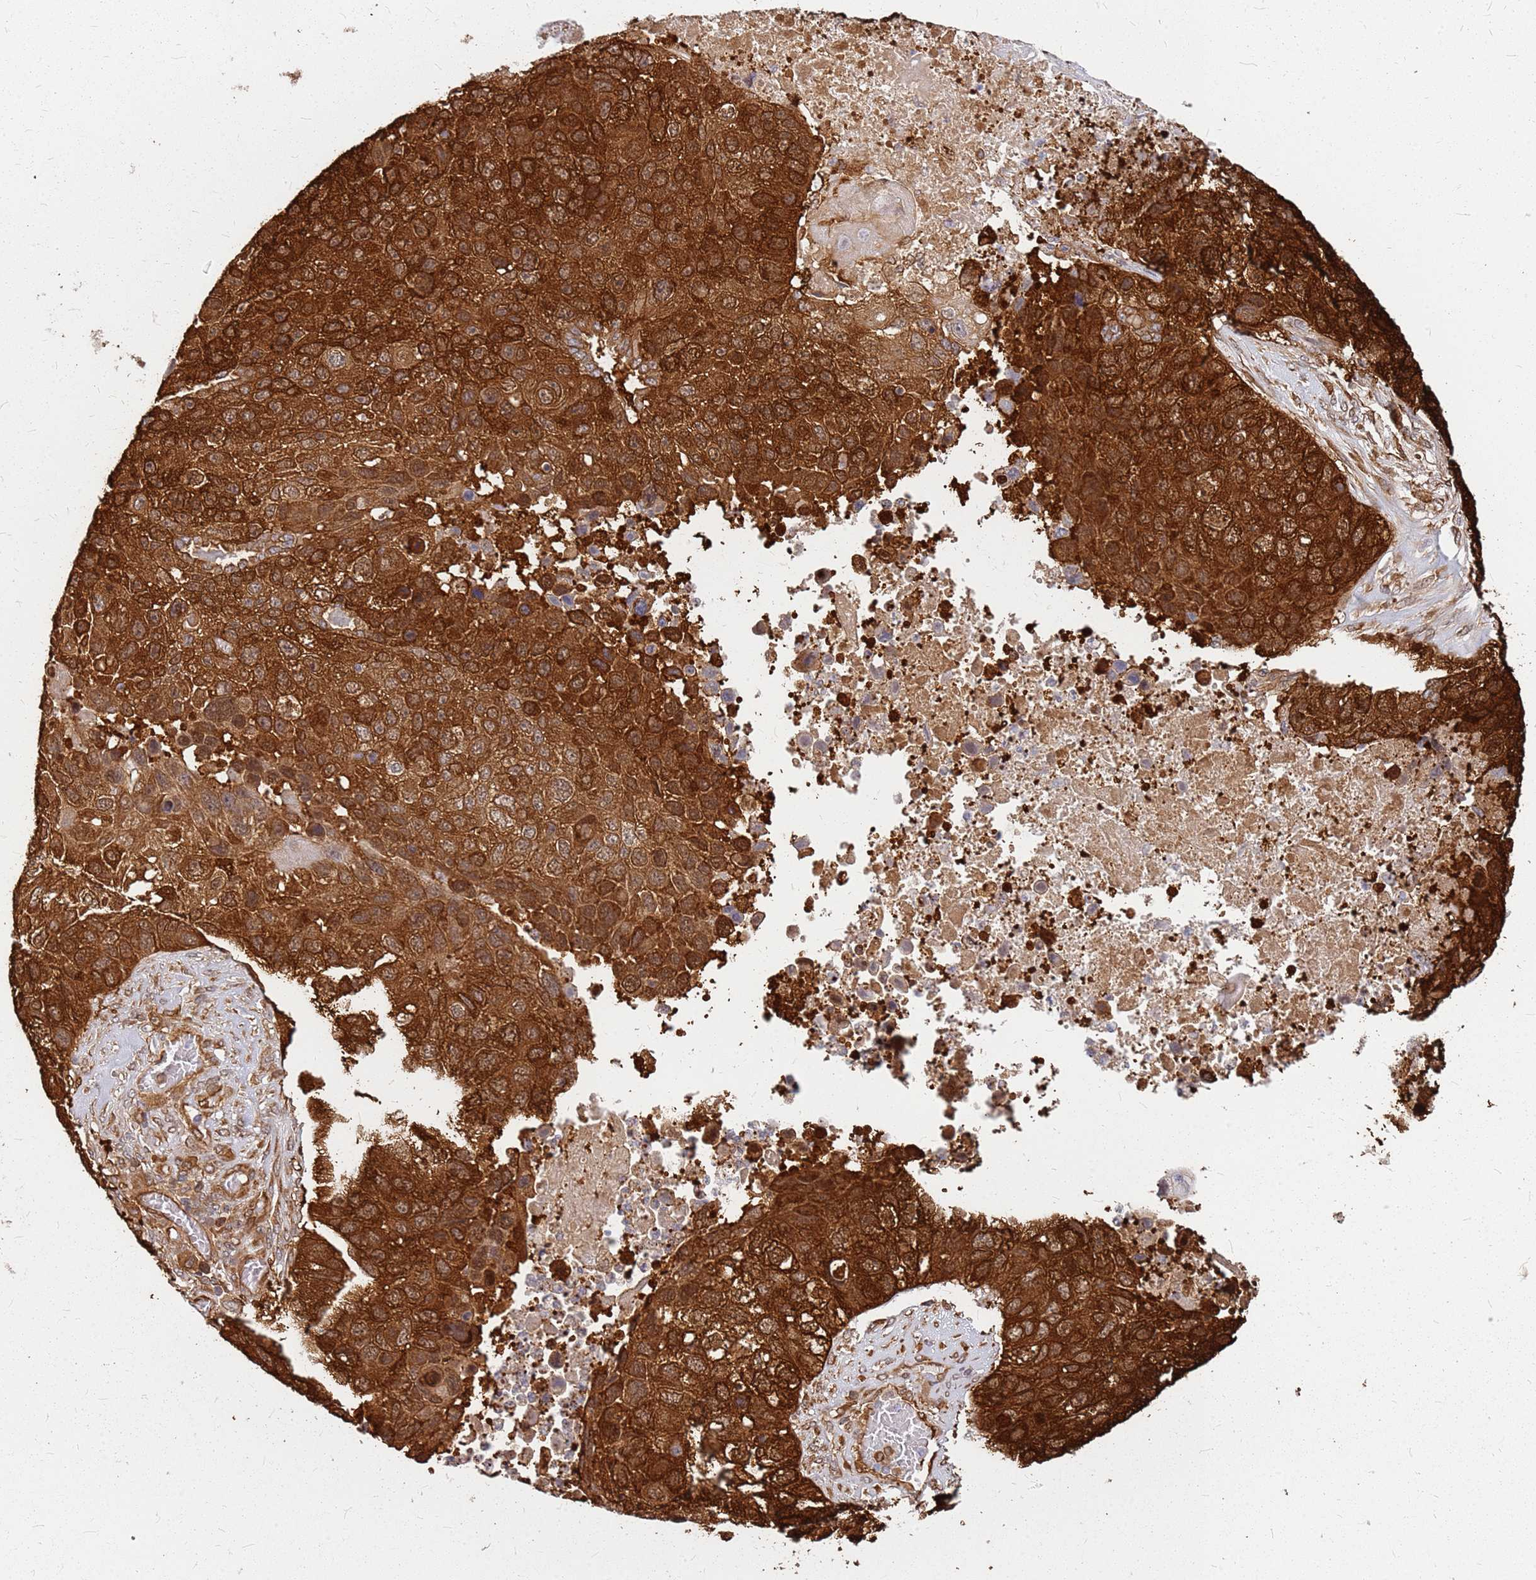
{"staining": {"intensity": "strong", "quantity": ">75%", "location": "cytoplasmic/membranous"}, "tissue": "lung cancer", "cell_type": "Tumor cells", "image_type": "cancer", "snomed": [{"axis": "morphology", "description": "Squamous cell carcinoma, NOS"}, {"axis": "topography", "description": "Lung"}], "caption": "This image shows immunohistochemistry (IHC) staining of human lung cancer, with high strong cytoplasmic/membranous expression in about >75% of tumor cells.", "gene": "HDX", "patient": {"sex": "male", "age": 61}}